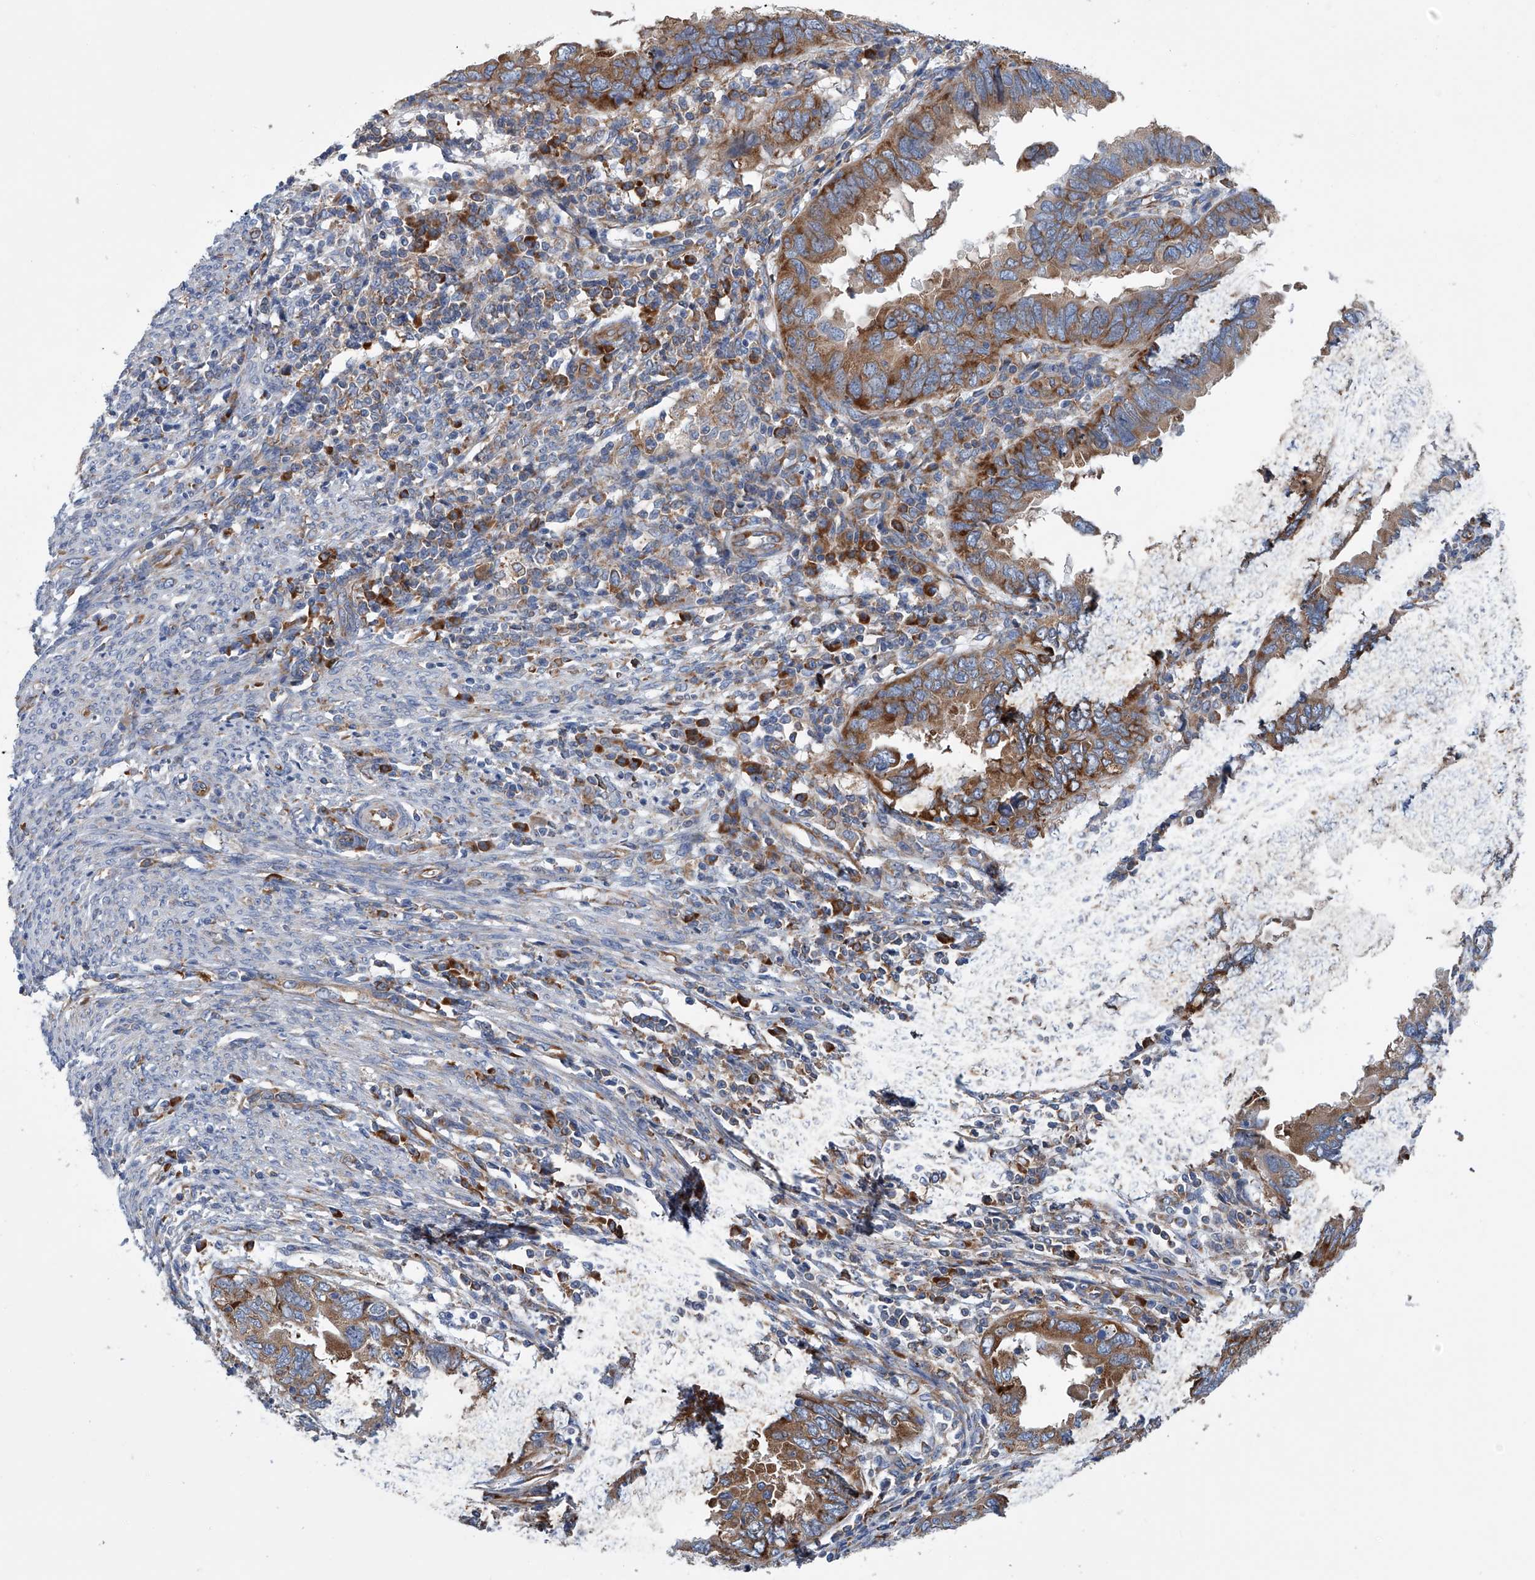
{"staining": {"intensity": "moderate", "quantity": ">75%", "location": "cytoplasmic/membranous"}, "tissue": "endometrial cancer", "cell_type": "Tumor cells", "image_type": "cancer", "snomed": [{"axis": "morphology", "description": "Adenocarcinoma, NOS"}, {"axis": "topography", "description": "Uterus"}], "caption": "Endometrial adenocarcinoma stained for a protein shows moderate cytoplasmic/membranous positivity in tumor cells.", "gene": "RPL26L1", "patient": {"sex": "female", "age": 77}}